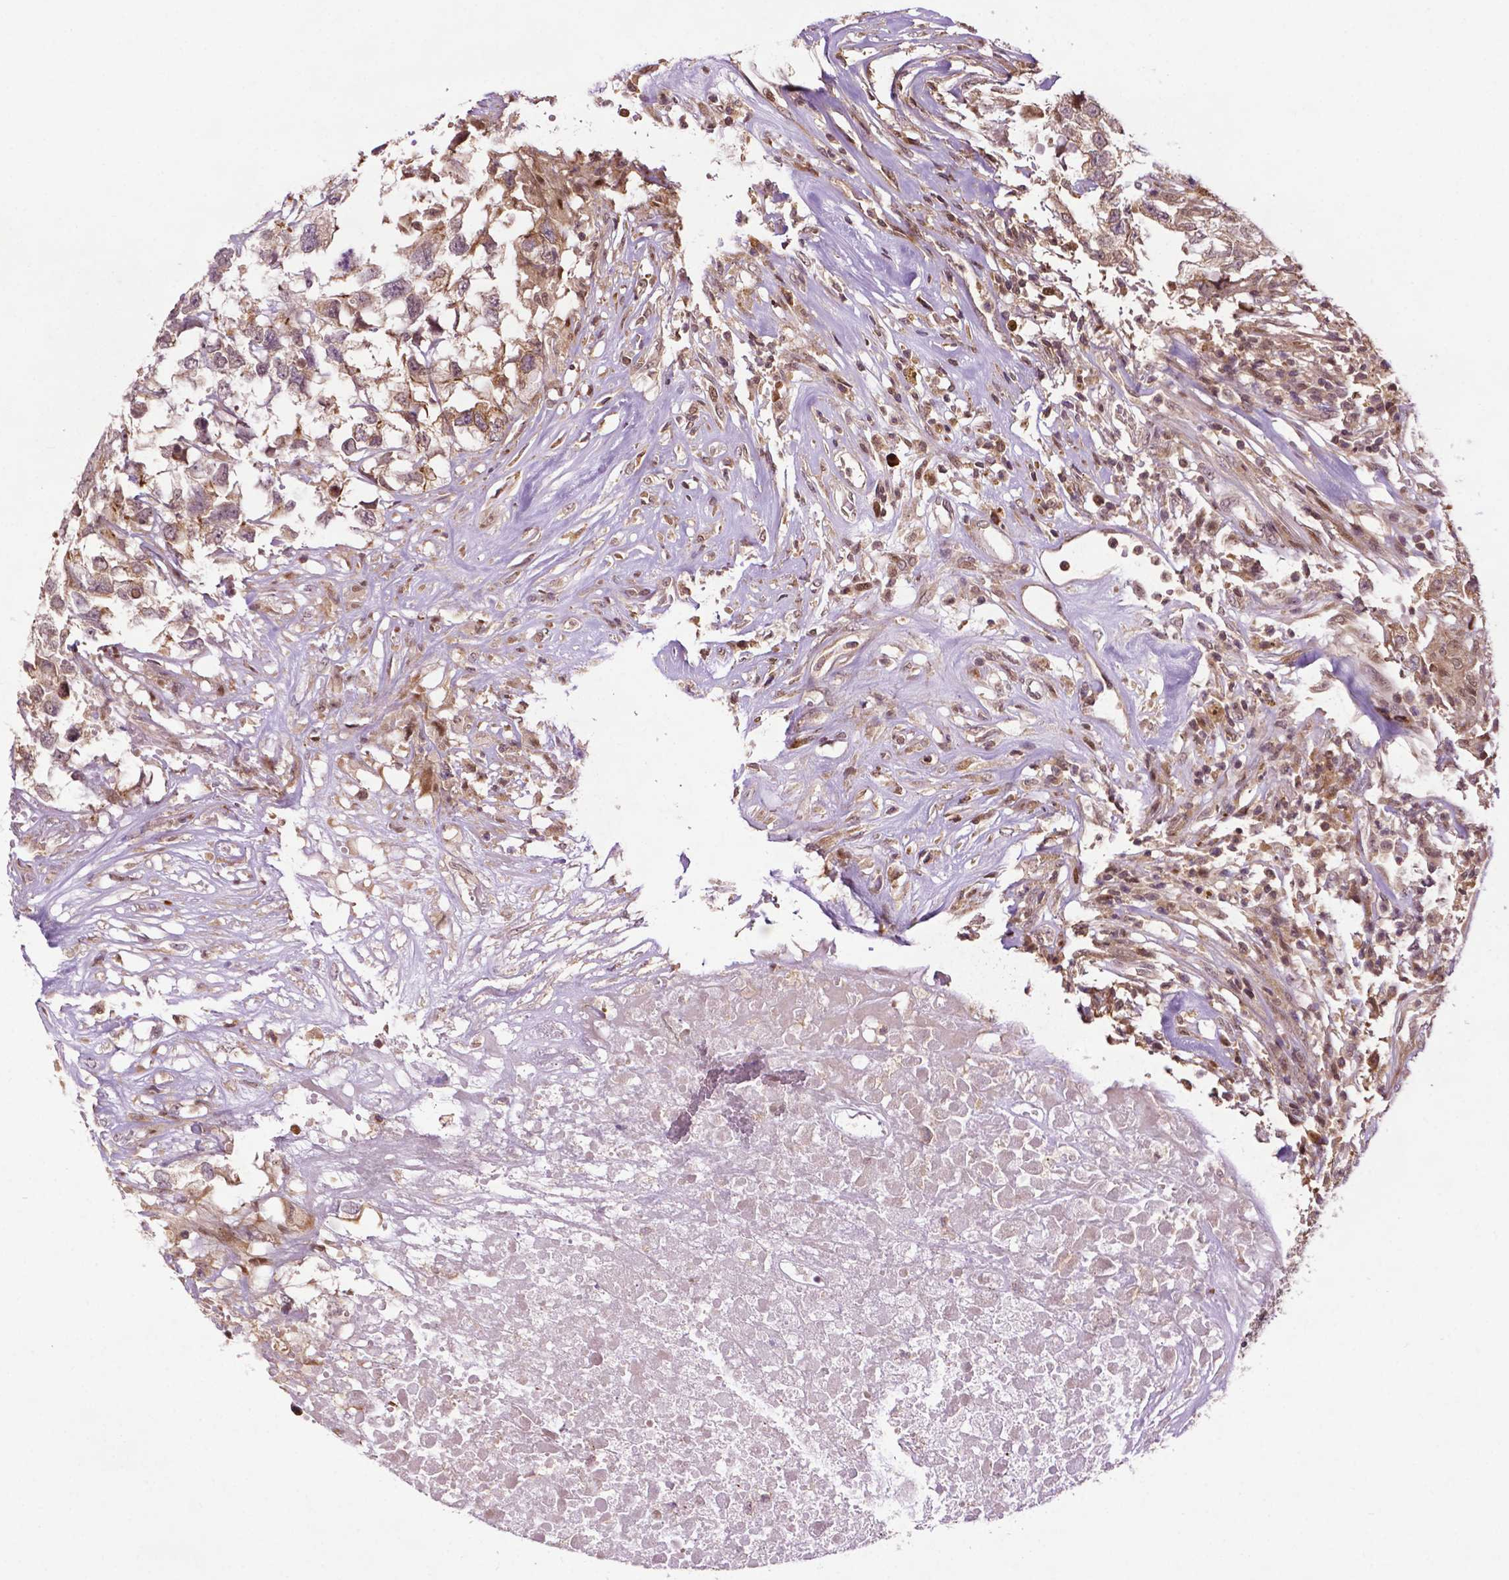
{"staining": {"intensity": "weak", "quantity": ">75%", "location": "cytoplasmic/membranous"}, "tissue": "testis cancer", "cell_type": "Tumor cells", "image_type": "cancer", "snomed": [{"axis": "morphology", "description": "Carcinoma, Embryonal, NOS"}, {"axis": "topography", "description": "Testis"}], "caption": "Protein expression by immunohistochemistry displays weak cytoplasmic/membranous staining in approximately >75% of tumor cells in testis cancer. (DAB (3,3'-diaminobenzidine) IHC, brown staining for protein, blue staining for nuclei).", "gene": "TMX2", "patient": {"sex": "male", "age": 83}}